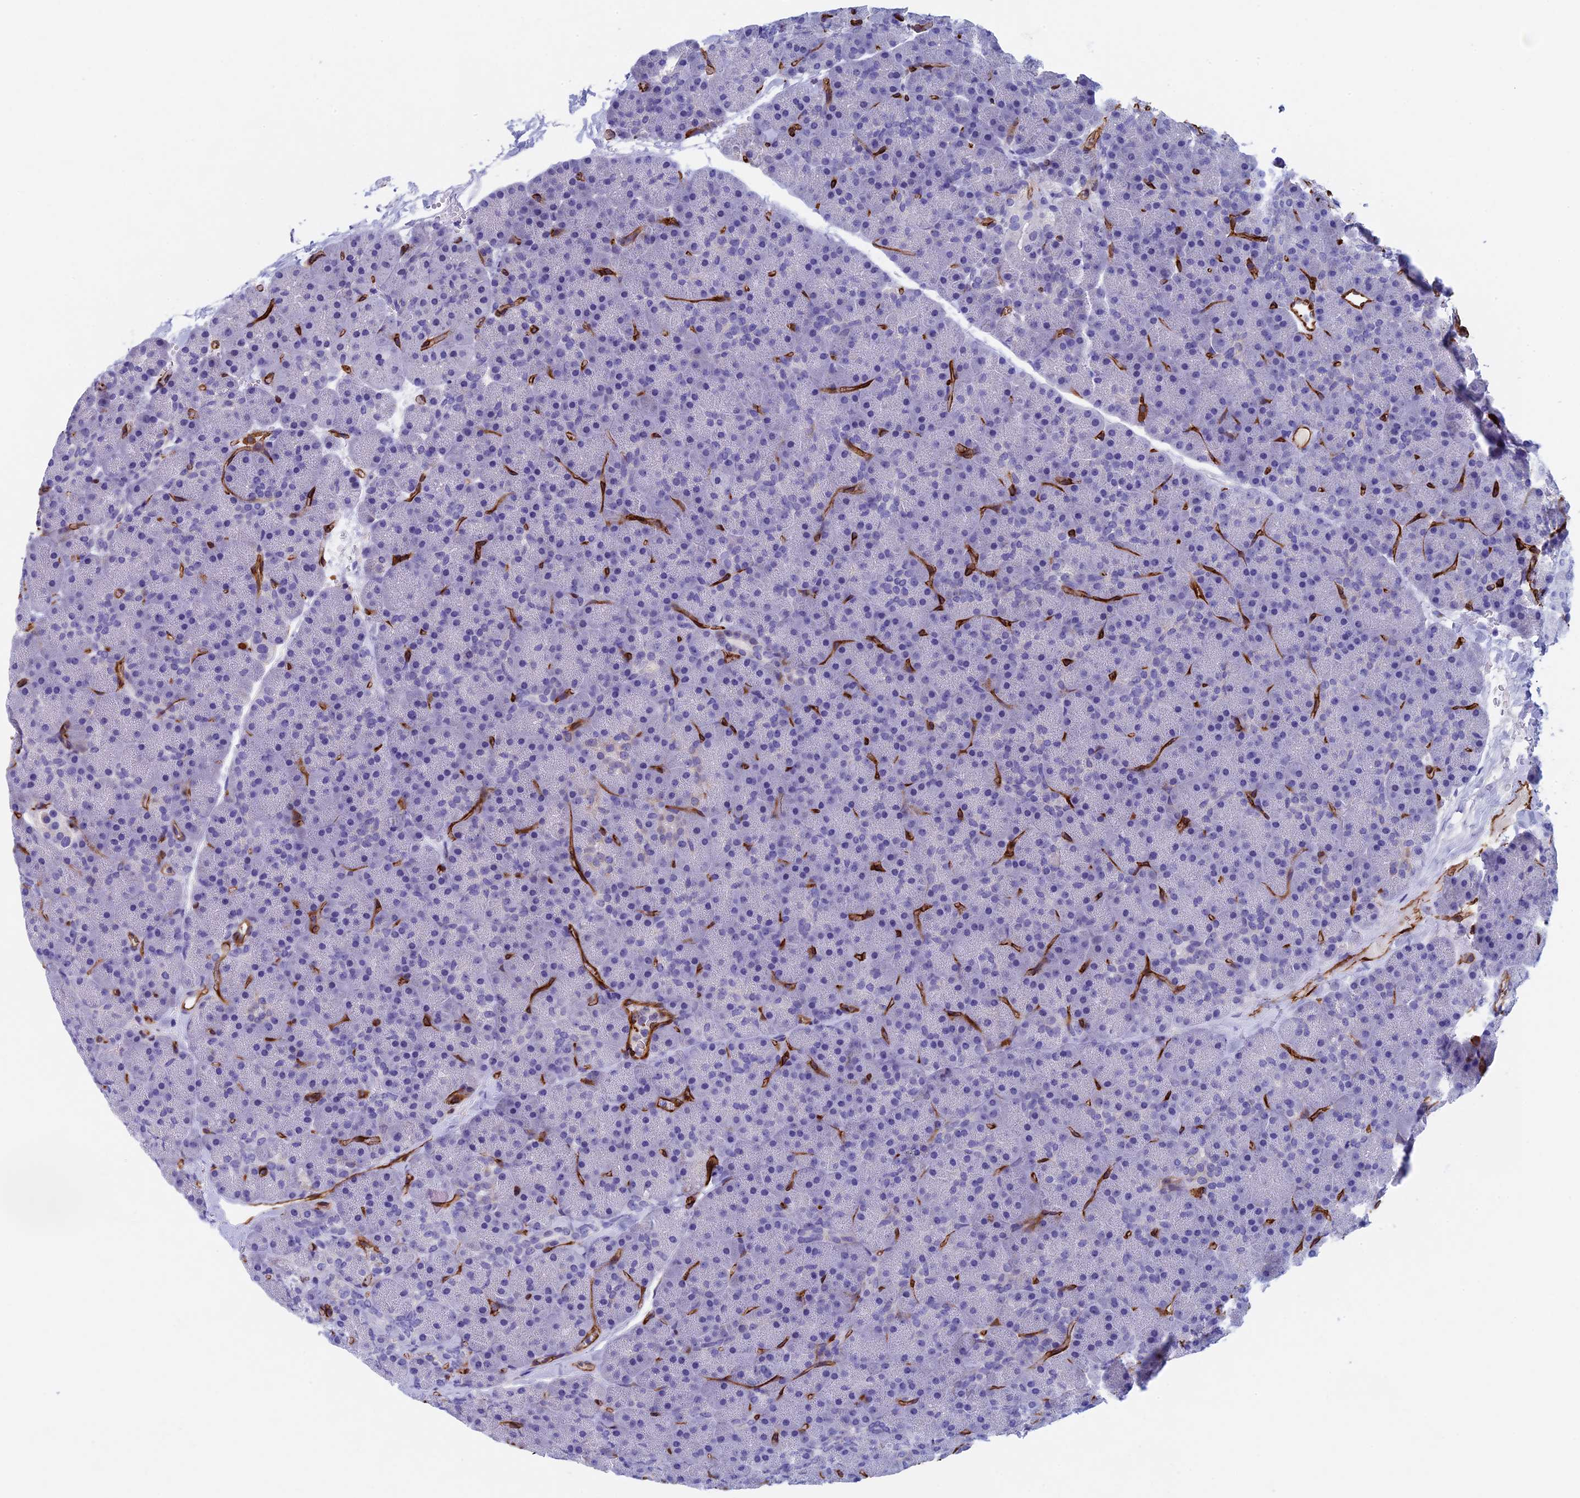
{"staining": {"intensity": "negative", "quantity": "none", "location": "none"}, "tissue": "pancreas", "cell_type": "Exocrine glandular cells", "image_type": "normal", "snomed": [{"axis": "morphology", "description": "Normal tissue, NOS"}, {"axis": "topography", "description": "Pancreas"}], "caption": "Immunohistochemical staining of normal pancreas displays no significant positivity in exocrine glandular cells. (Brightfield microscopy of DAB (3,3'-diaminobenzidine) IHC at high magnification).", "gene": "INSYN1", "patient": {"sex": "male", "age": 36}}